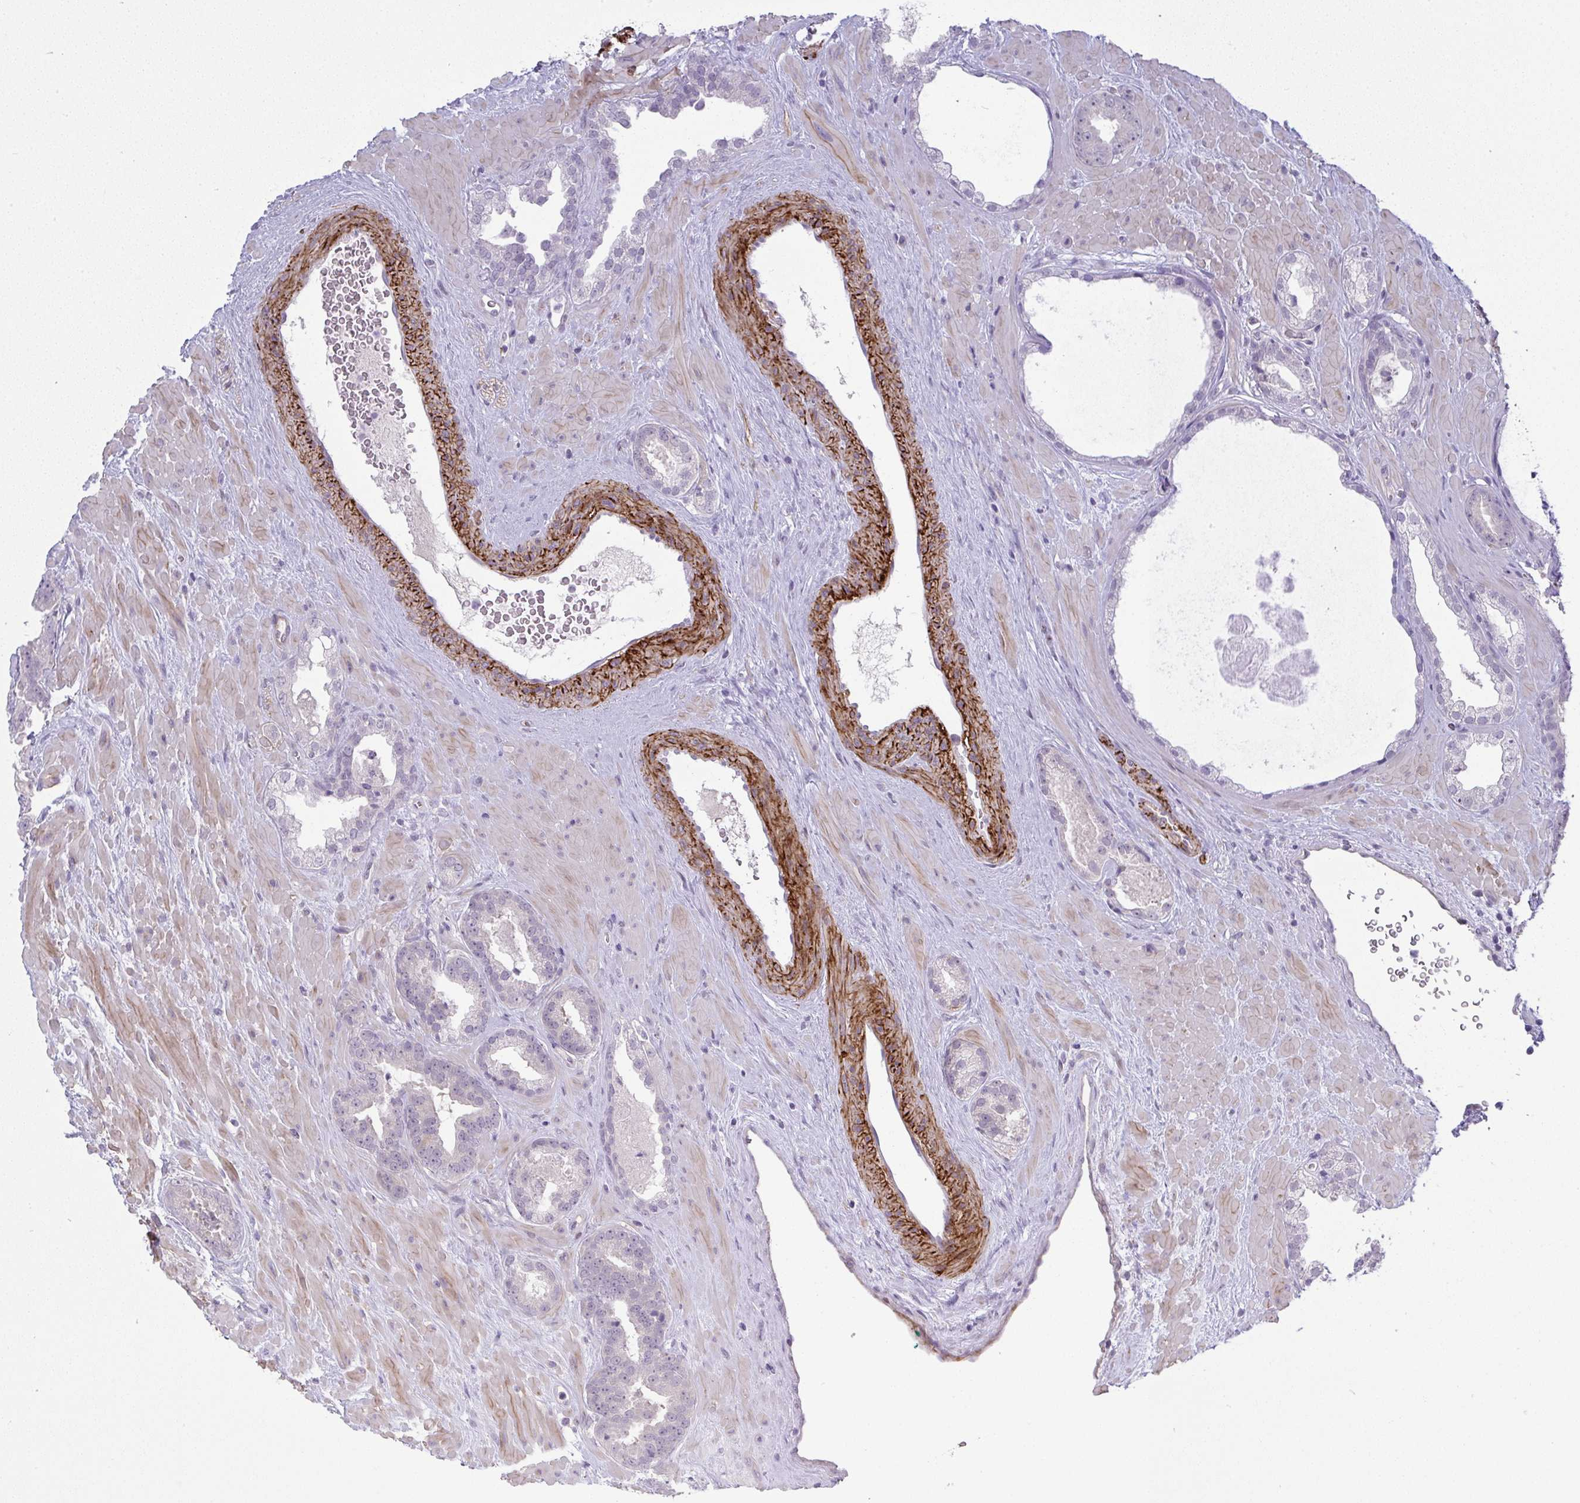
{"staining": {"intensity": "negative", "quantity": "none", "location": "none"}, "tissue": "prostate cancer", "cell_type": "Tumor cells", "image_type": "cancer", "snomed": [{"axis": "morphology", "description": "Adenocarcinoma, Low grade"}, {"axis": "topography", "description": "Prostate"}], "caption": "A high-resolution photomicrograph shows IHC staining of prostate cancer (adenocarcinoma (low-grade)), which displays no significant staining in tumor cells.", "gene": "UBE2S", "patient": {"sex": "male", "age": 62}}